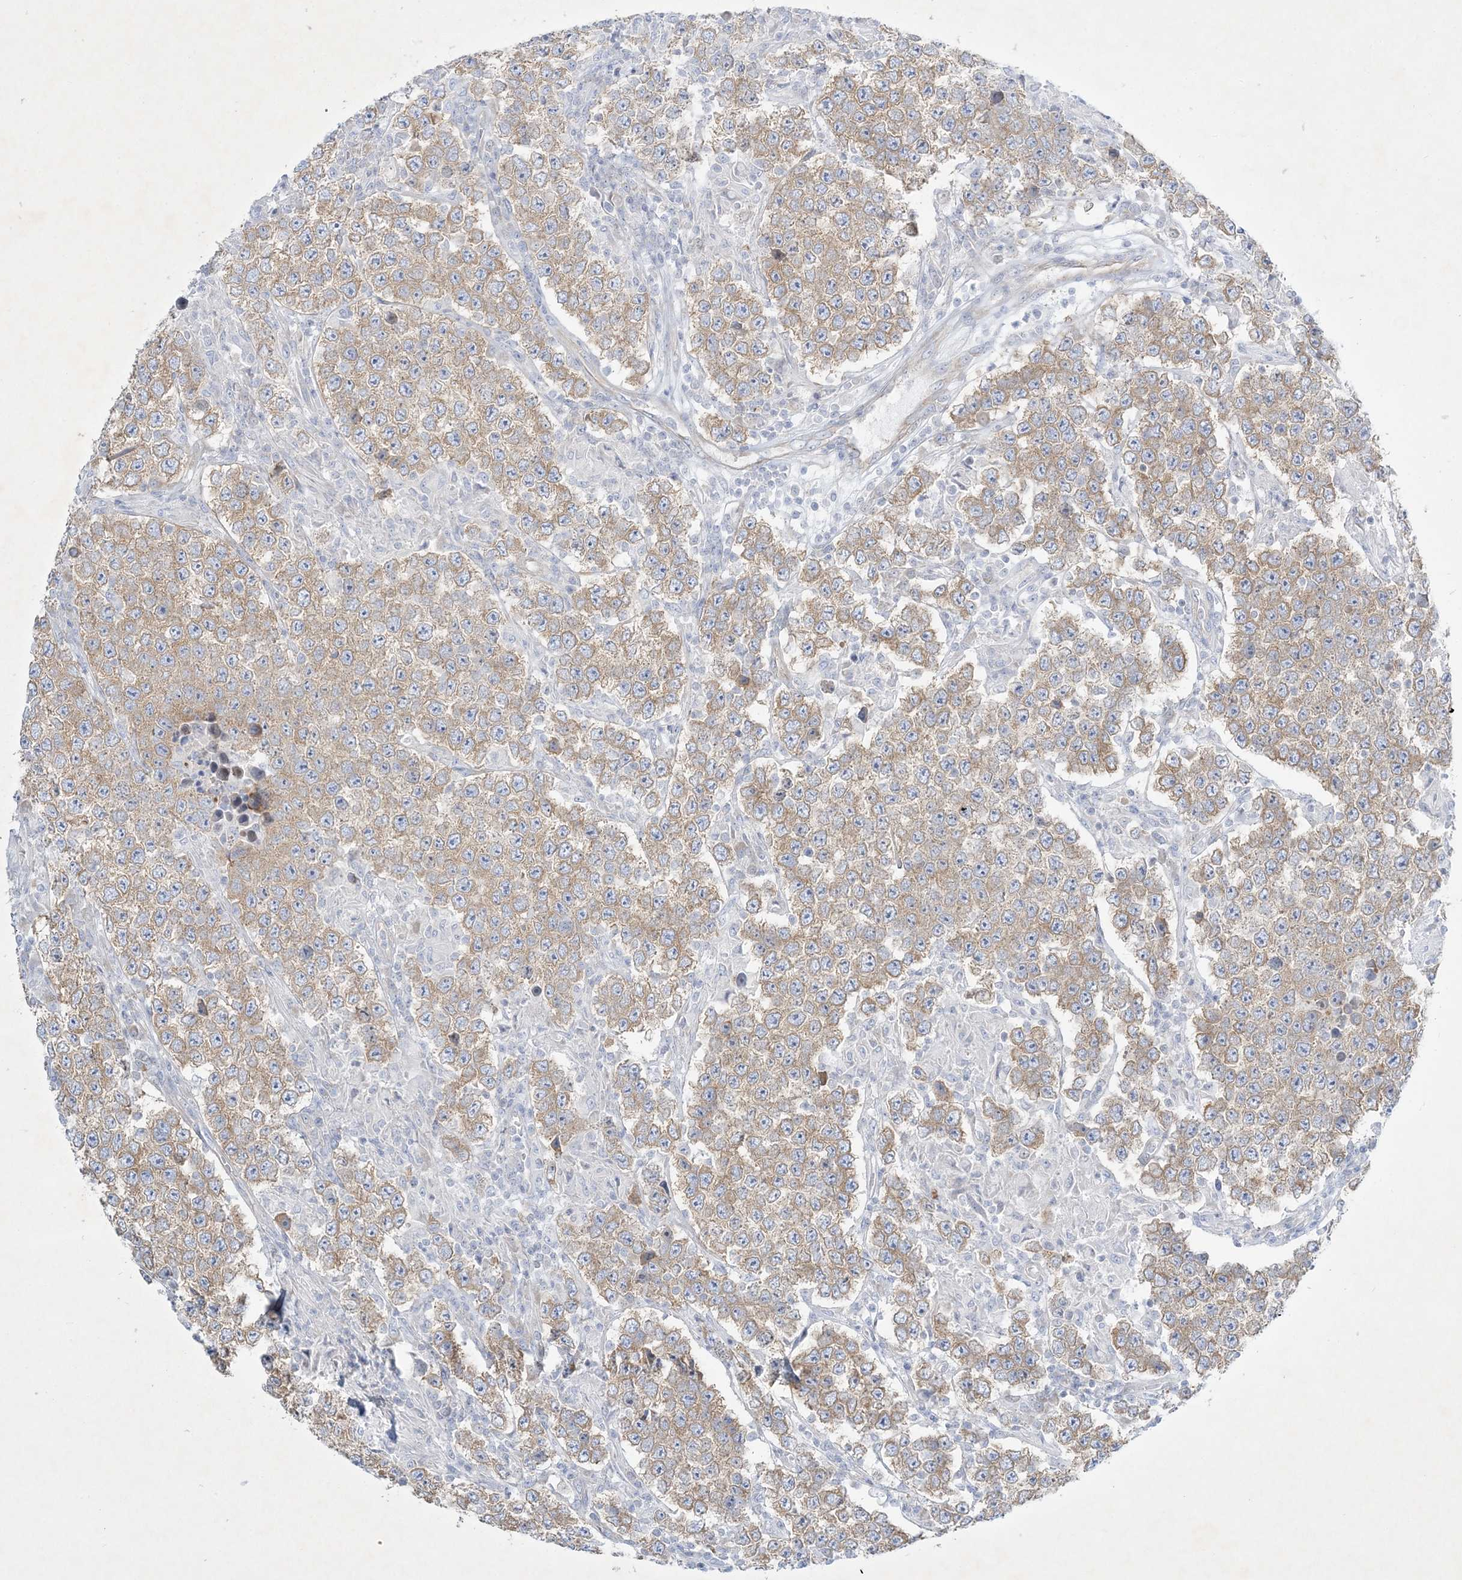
{"staining": {"intensity": "weak", "quantity": ">75%", "location": "cytoplasmic/membranous"}, "tissue": "testis cancer", "cell_type": "Tumor cells", "image_type": "cancer", "snomed": [{"axis": "morphology", "description": "Normal tissue, NOS"}, {"axis": "morphology", "description": "Urothelial carcinoma, High grade"}, {"axis": "morphology", "description": "Seminoma, NOS"}, {"axis": "morphology", "description": "Carcinoma, Embryonal, NOS"}, {"axis": "topography", "description": "Urinary bladder"}, {"axis": "topography", "description": "Testis"}], "caption": "Testis cancer stained with DAB IHC shows low levels of weak cytoplasmic/membranous staining in approximately >75% of tumor cells.", "gene": "FARSB", "patient": {"sex": "male", "age": 41}}